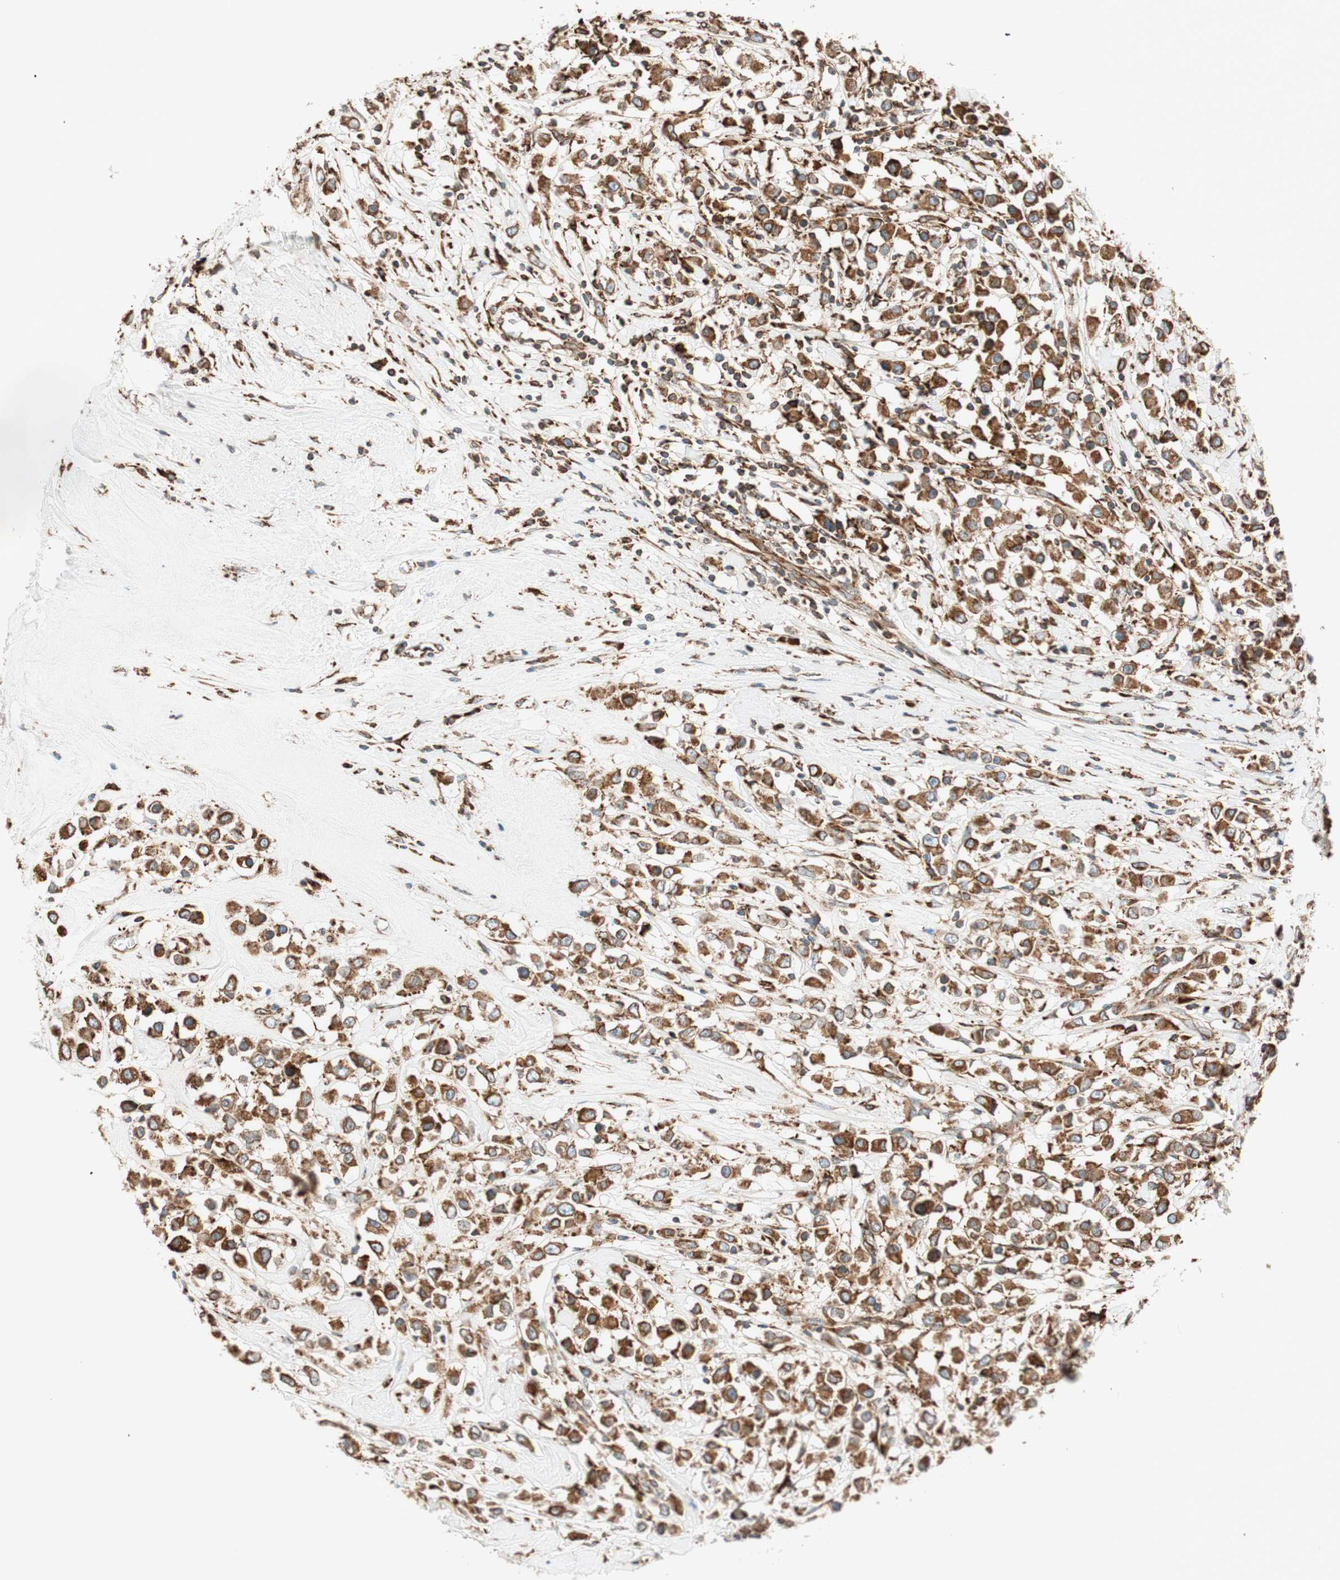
{"staining": {"intensity": "strong", "quantity": ">75%", "location": "cytoplasmic/membranous"}, "tissue": "breast cancer", "cell_type": "Tumor cells", "image_type": "cancer", "snomed": [{"axis": "morphology", "description": "Duct carcinoma"}, {"axis": "topography", "description": "Breast"}], "caption": "IHC histopathology image of invasive ductal carcinoma (breast) stained for a protein (brown), which exhibits high levels of strong cytoplasmic/membranous staining in approximately >75% of tumor cells.", "gene": "PRKCSH", "patient": {"sex": "female", "age": 61}}